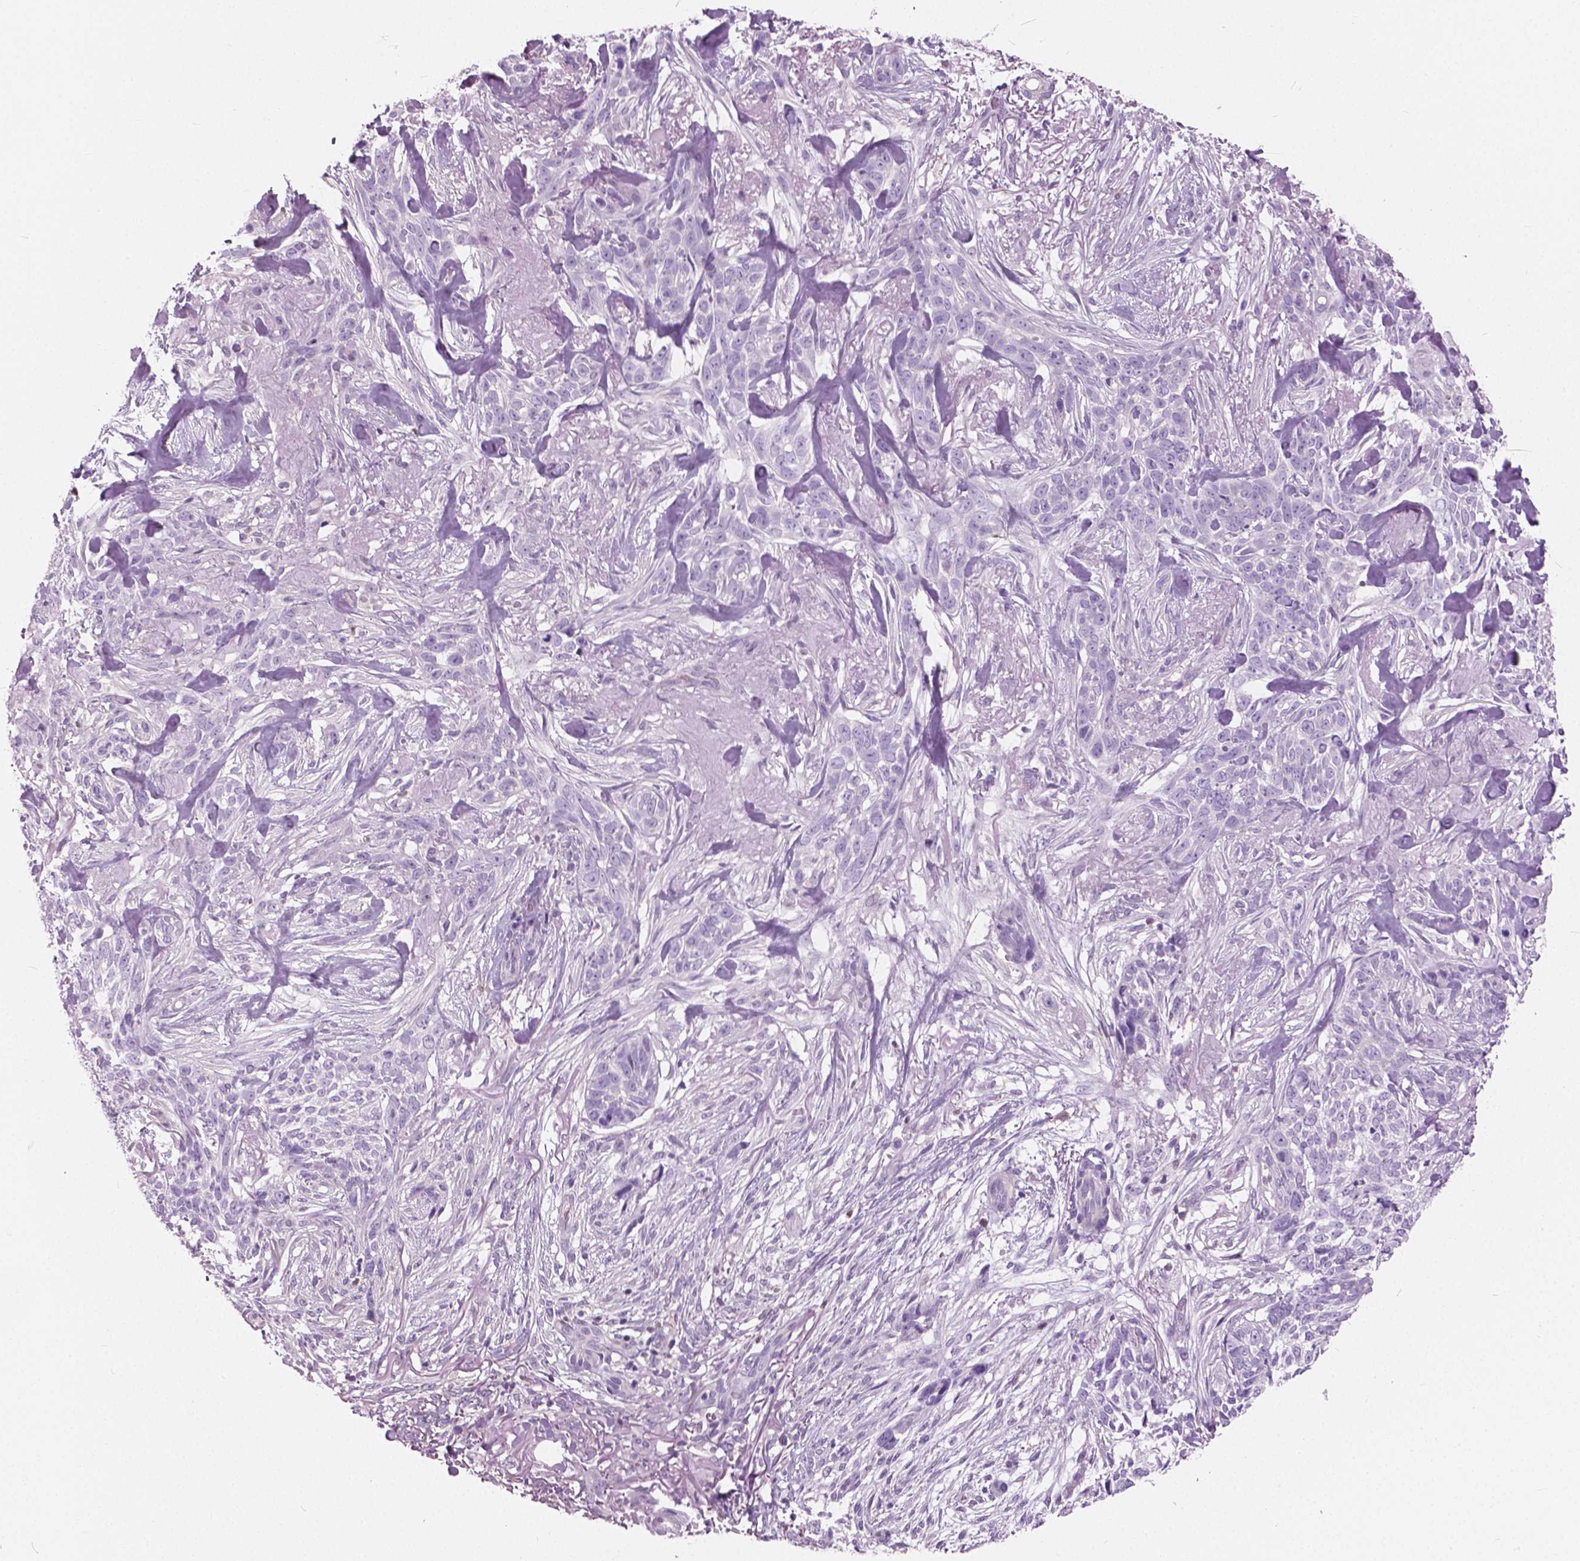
{"staining": {"intensity": "negative", "quantity": "none", "location": "none"}, "tissue": "skin cancer", "cell_type": "Tumor cells", "image_type": "cancer", "snomed": [{"axis": "morphology", "description": "Basal cell carcinoma"}, {"axis": "topography", "description": "Skin"}], "caption": "The IHC photomicrograph has no significant staining in tumor cells of skin basal cell carcinoma tissue.", "gene": "GALM", "patient": {"sex": "male", "age": 74}}